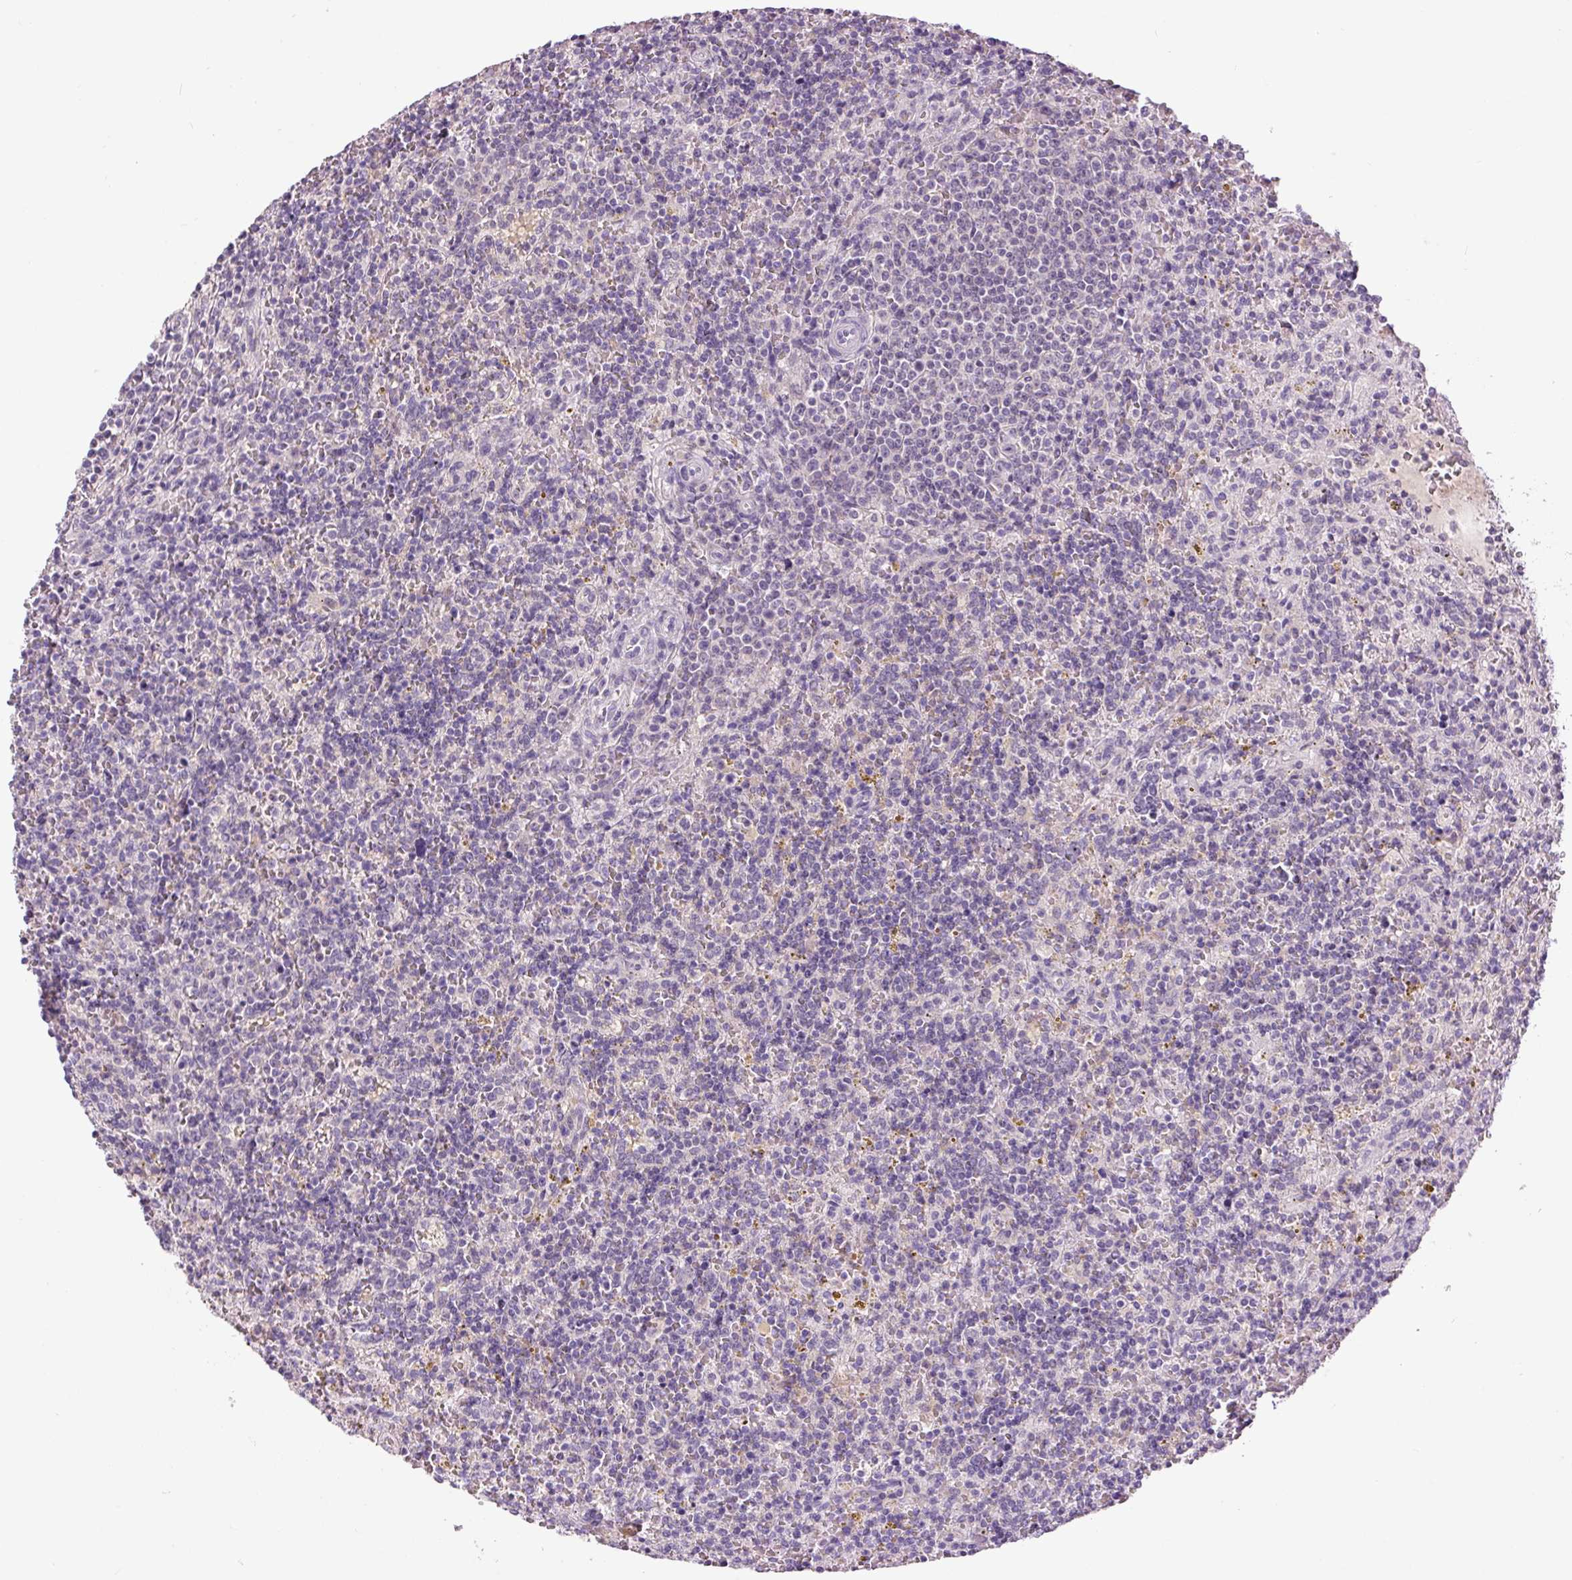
{"staining": {"intensity": "negative", "quantity": "none", "location": "none"}, "tissue": "lymphoma", "cell_type": "Tumor cells", "image_type": "cancer", "snomed": [{"axis": "morphology", "description": "Malignant lymphoma, non-Hodgkin's type, Low grade"}, {"axis": "topography", "description": "Spleen"}], "caption": "Malignant lymphoma, non-Hodgkin's type (low-grade) stained for a protein using immunohistochemistry exhibits no staining tumor cells.", "gene": "FABP7", "patient": {"sex": "male", "age": 67}}